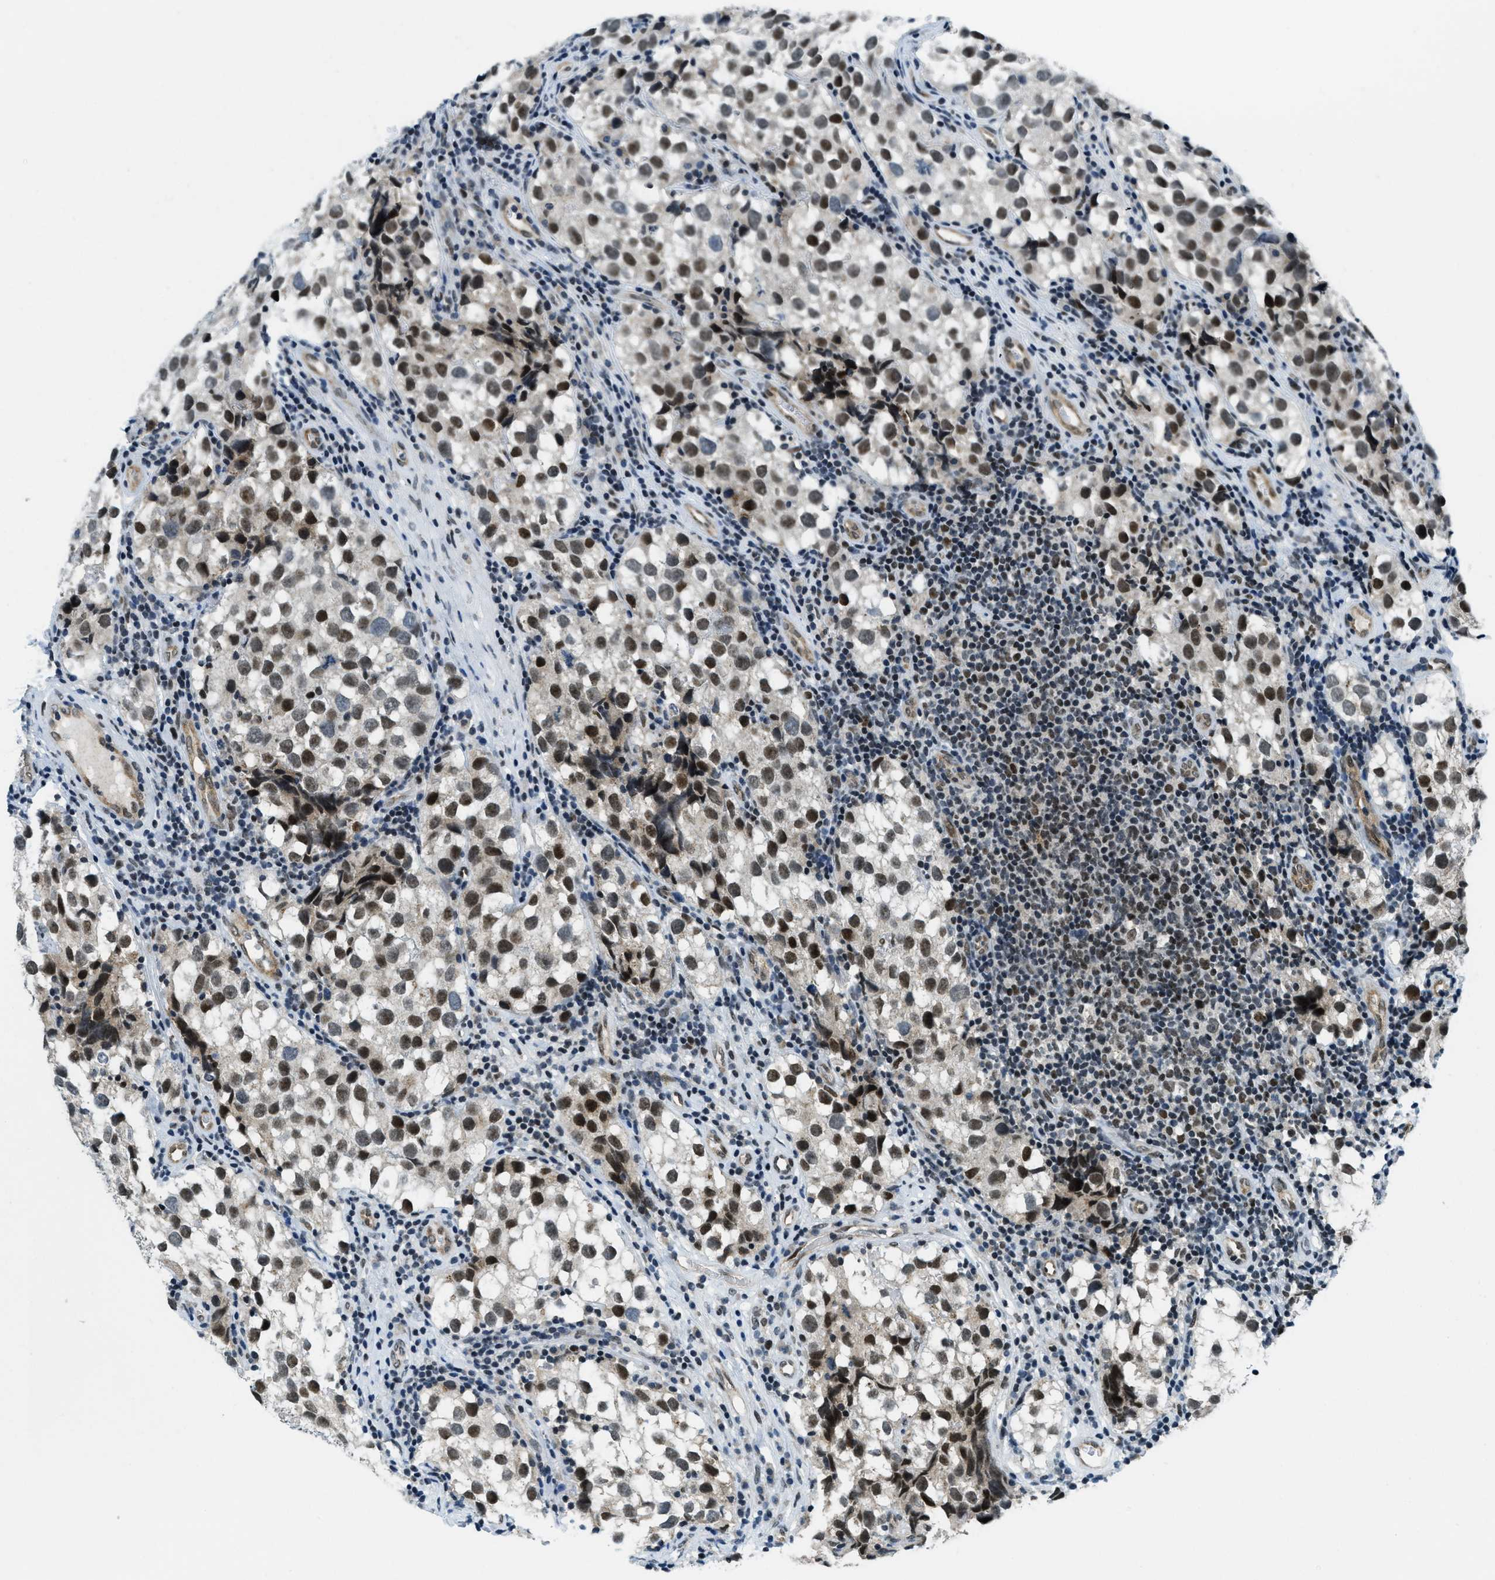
{"staining": {"intensity": "moderate", "quantity": ">75%", "location": "nuclear"}, "tissue": "testis cancer", "cell_type": "Tumor cells", "image_type": "cancer", "snomed": [{"axis": "morphology", "description": "Seminoma, NOS"}, {"axis": "topography", "description": "Testis"}], "caption": "IHC histopathology image of neoplastic tissue: human testis cancer (seminoma) stained using immunohistochemistry (IHC) exhibits medium levels of moderate protein expression localized specifically in the nuclear of tumor cells, appearing as a nuclear brown color.", "gene": "KLF6", "patient": {"sex": "male", "age": 39}}